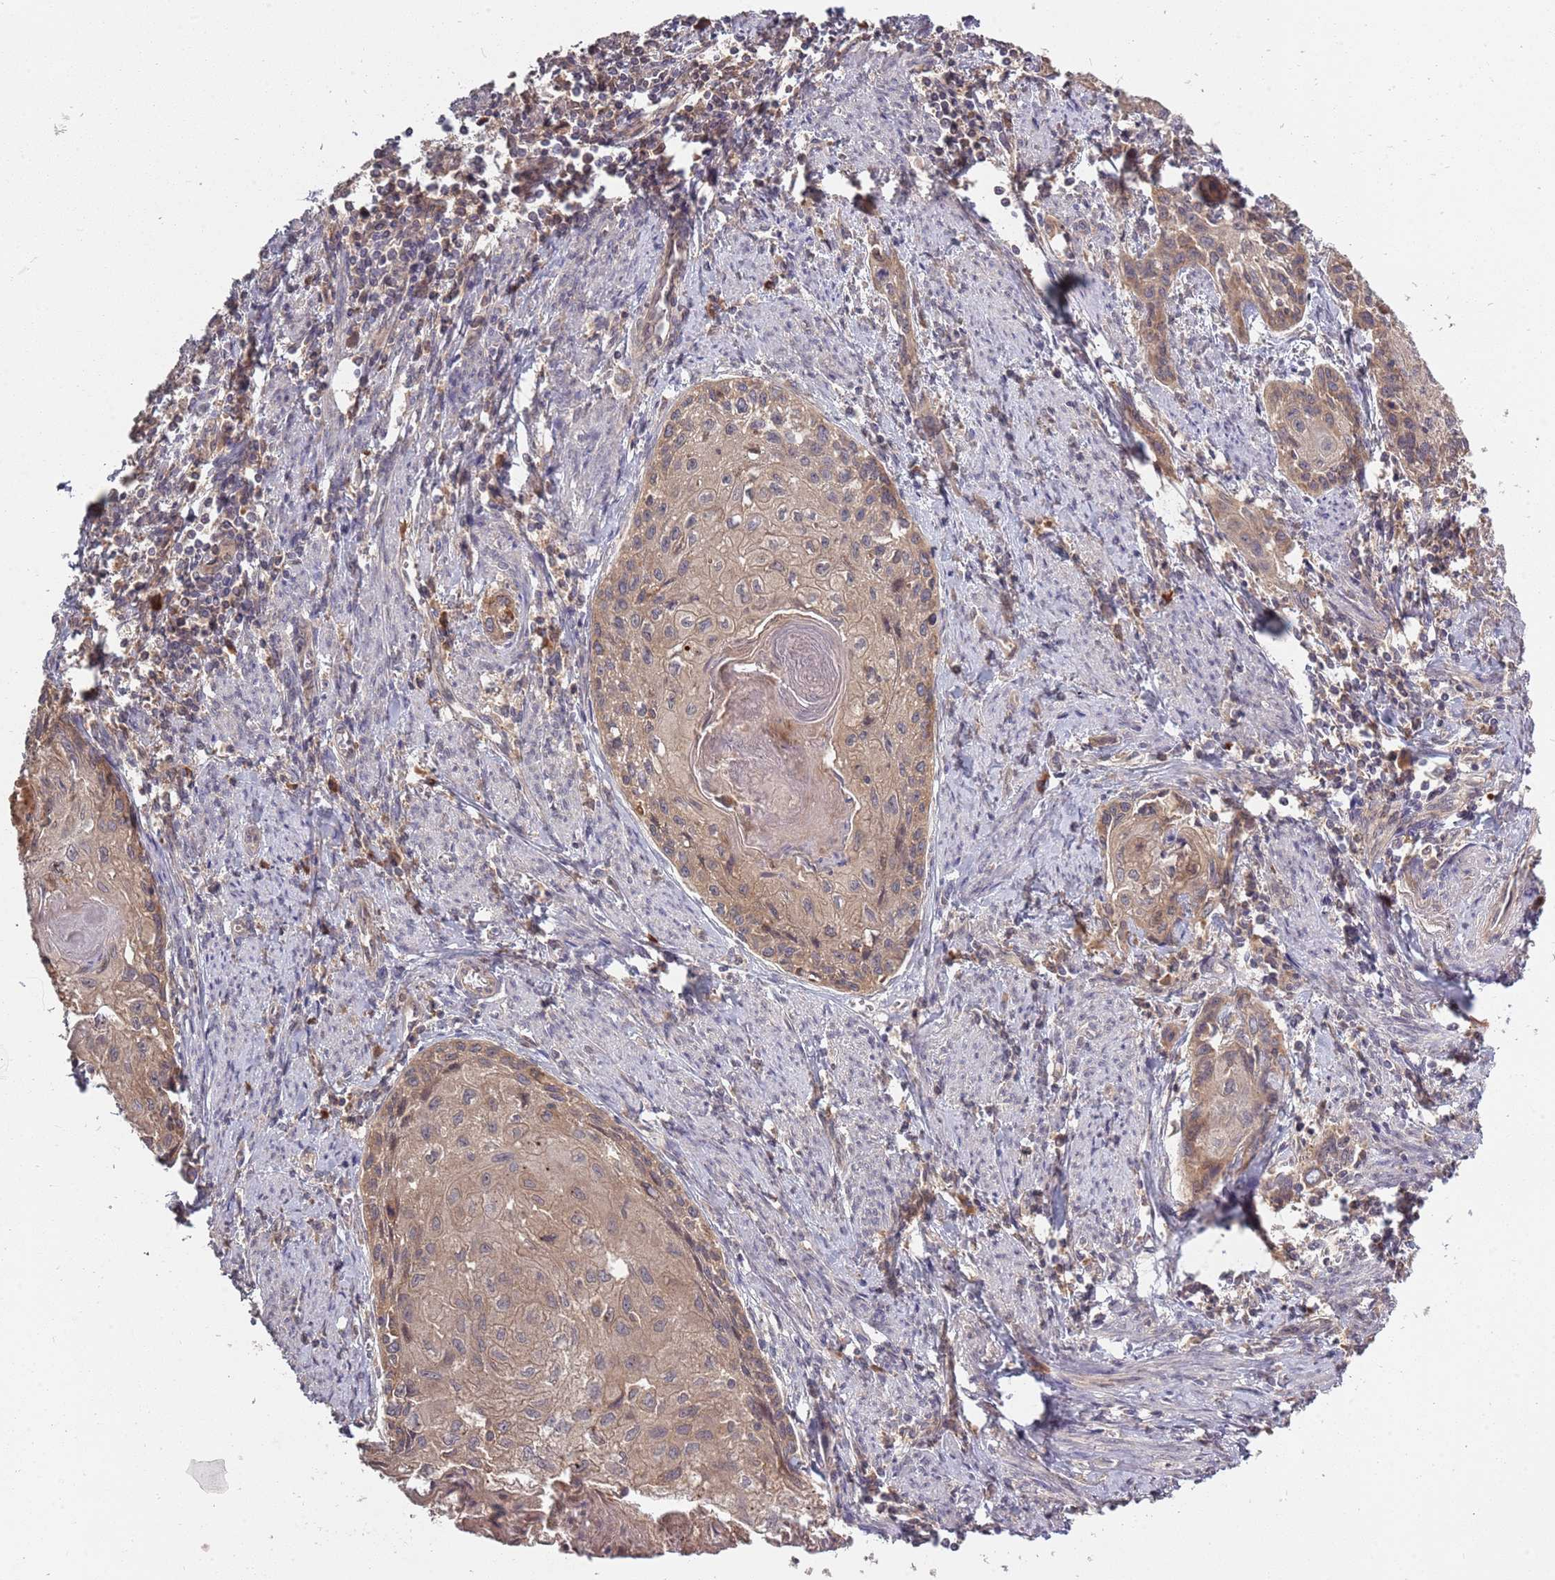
{"staining": {"intensity": "weak", "quantity": "25%-75%", "location": "cytoplasmic/membranous"}, "tissue": "cervical cancer", "cell_type": "Tumor cells", "image_type": "cancer", "snomed": [{"axis": "morphology", "description": "Squamous cell carcinoma, NOS"}, {"axis": "topography", "description": "Cervix"}], "caption": "DAB (3,3'-diaminobenzidine) immunohistochemical staining of human cervical cancer (squamous cell carcinoma) demonstrates weak cytoplasmic/membranous protein expression in approximately 25%-75% of tumor cells.", "gene": "USP32", "patient": {"sex": "female", "age": 67}}